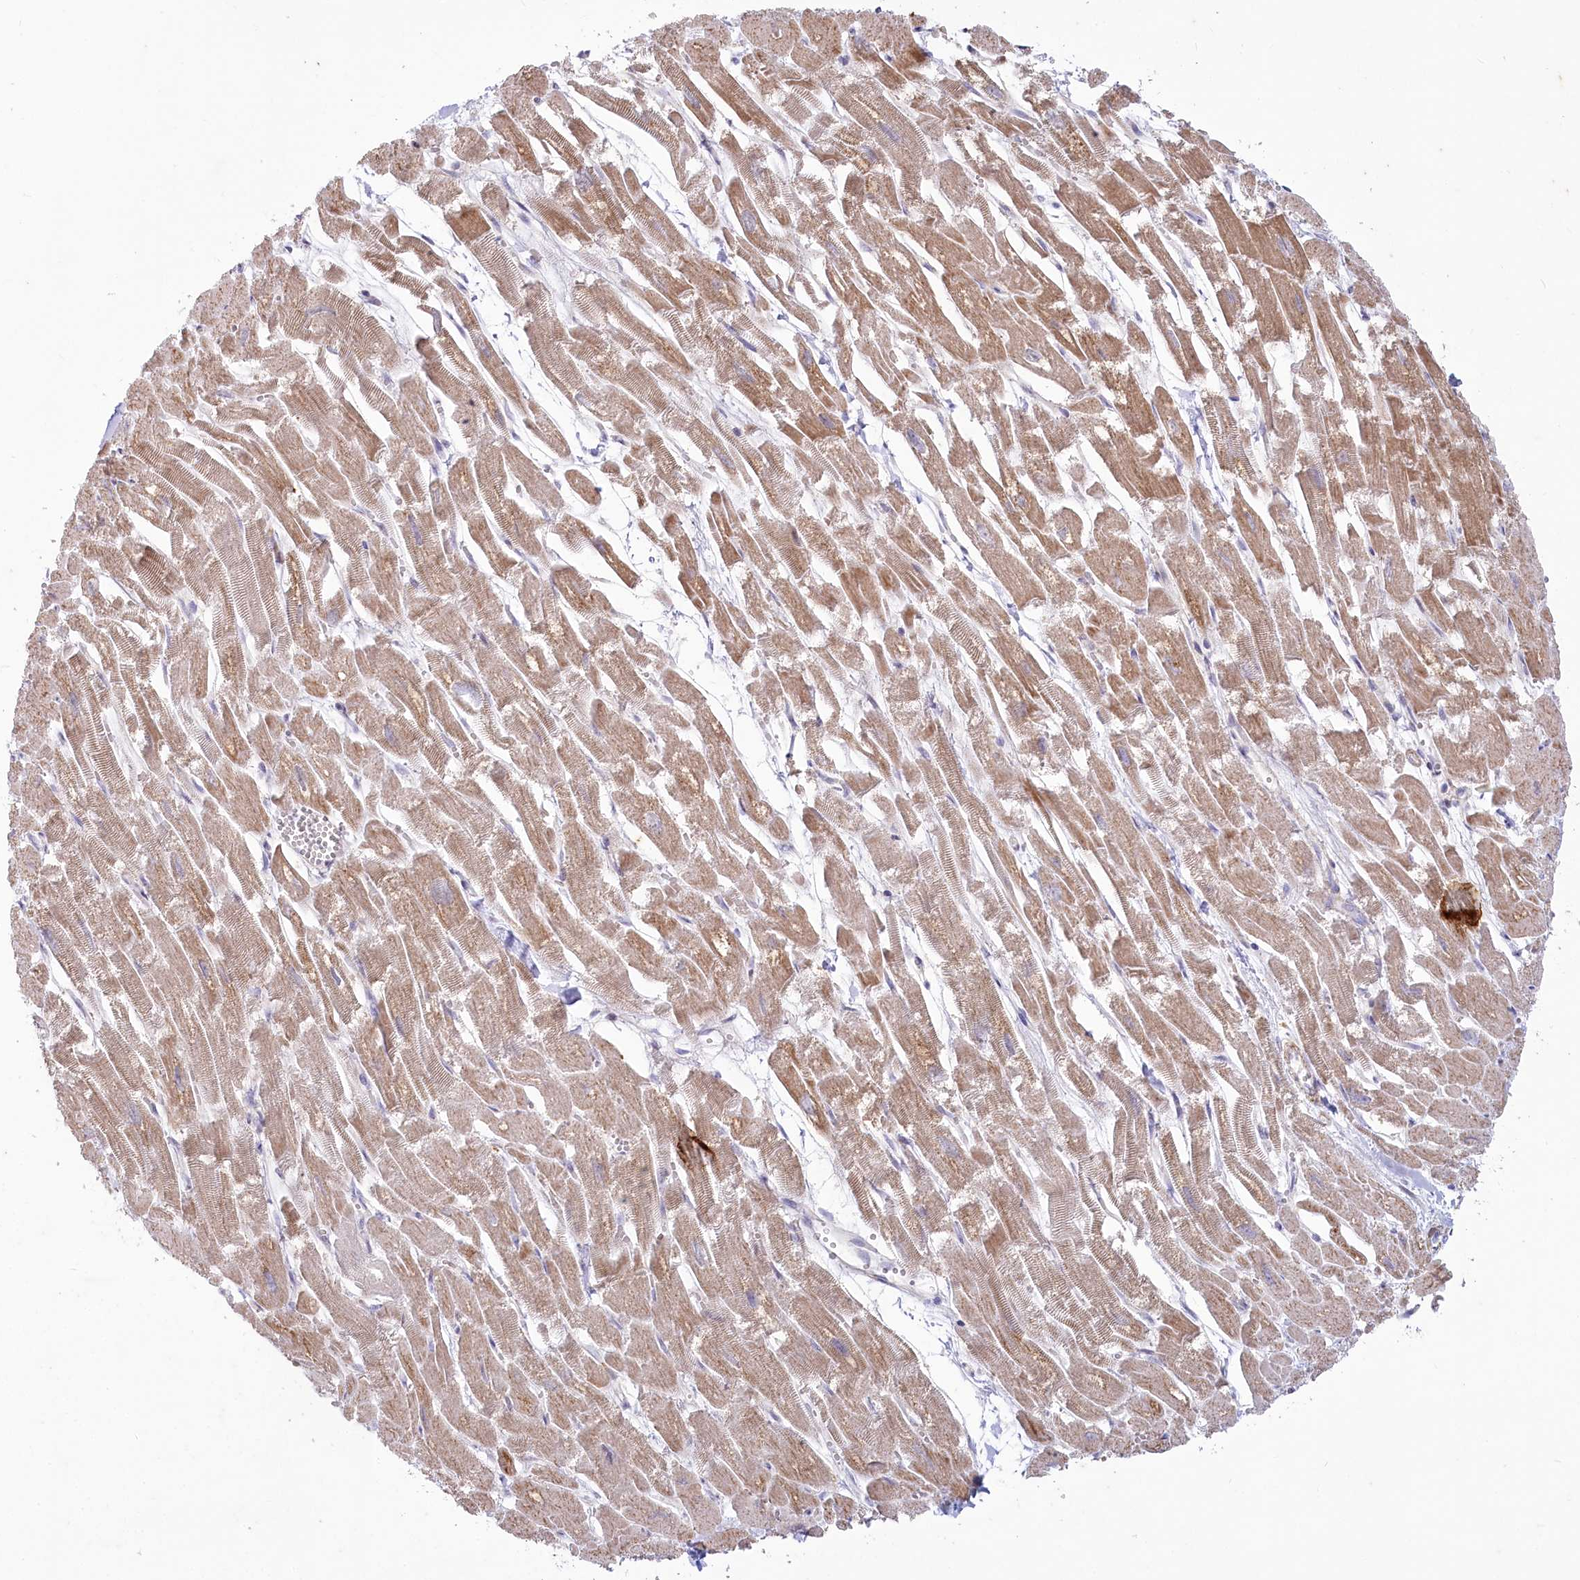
{"staining": {"intensity": "moderate", "quantity": ">75%", "location": "cytoplasmic/membranous"}, "tissue": "heart muscle", "cell_type": "Cardiomyocytes", "image_type": "normal", "snomed": [{"axis": "morphology", "description": "Normal tissue, NOS"}, {"axis": "topography", "description": "Heart"}], "caption": "Immunohistochemistry histopathology image of unremarkable human heart muscle stained for a protein (brown), which displays medium levels of moderate cytoplasmic/membranous positivity in about >75% of cardiomyocytes.", "gene": "MTG1", "patient": {"sex": "male", "age": 54}}